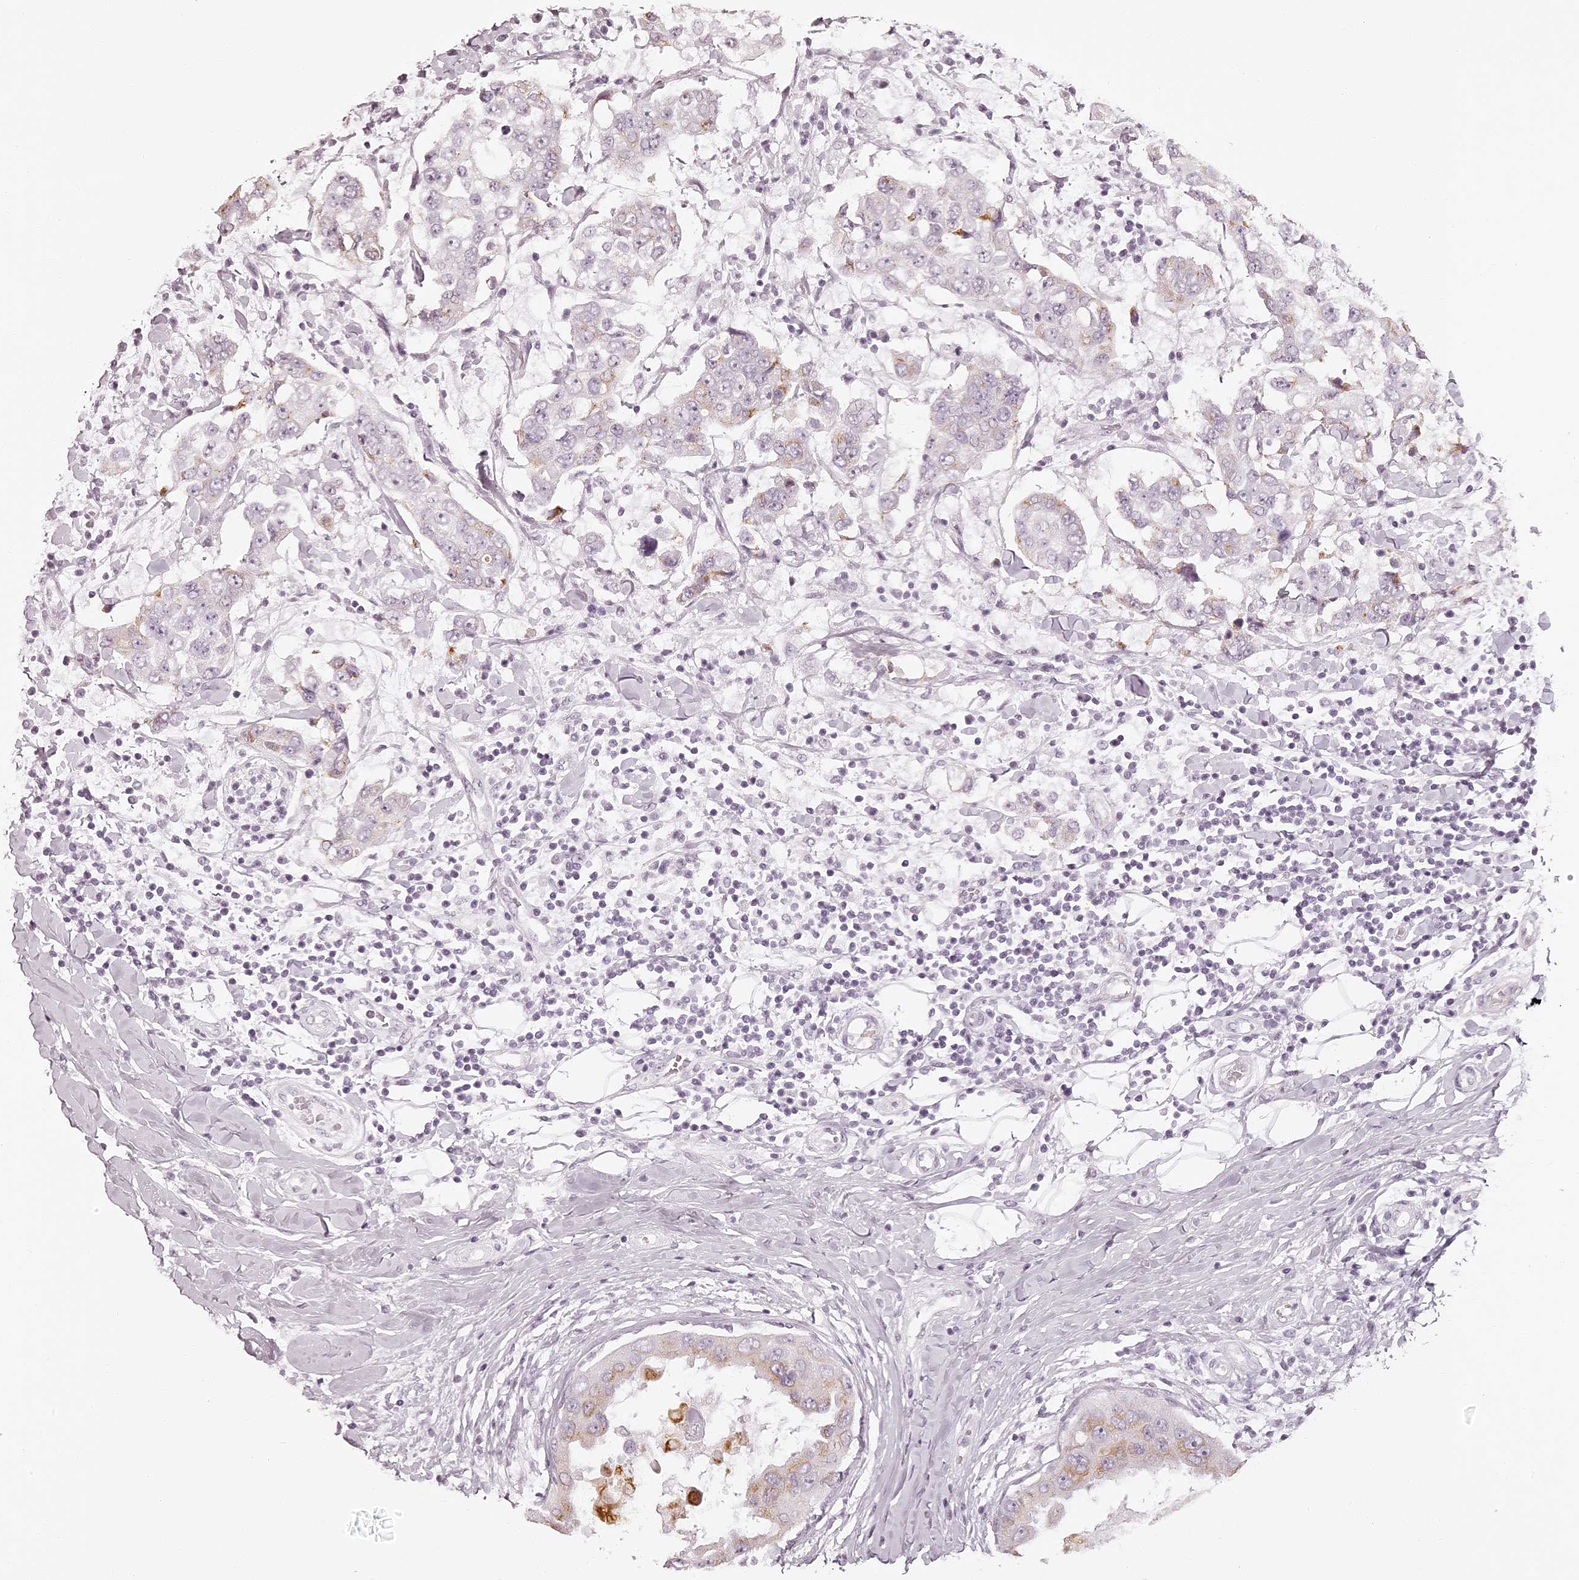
{"staining": {"intensity": "weak", "quantity": "<25%", "location": "cytoplasmic/membranous"}, "tissue": "breast cancer", "cell_type": "Tumor cells", "image_type": "cancer", "snomed": [{"axis": "morphology", "description": "Duct carcinoma"}, {"axis": "topography", "description": "Breast"}], "caption": "DAB immunohistochemical staining of breast cancer reveals no significant staining in tumor cells.", "gene": "ELAPOR1", "patient": {"sex": "female", "age": 27}}